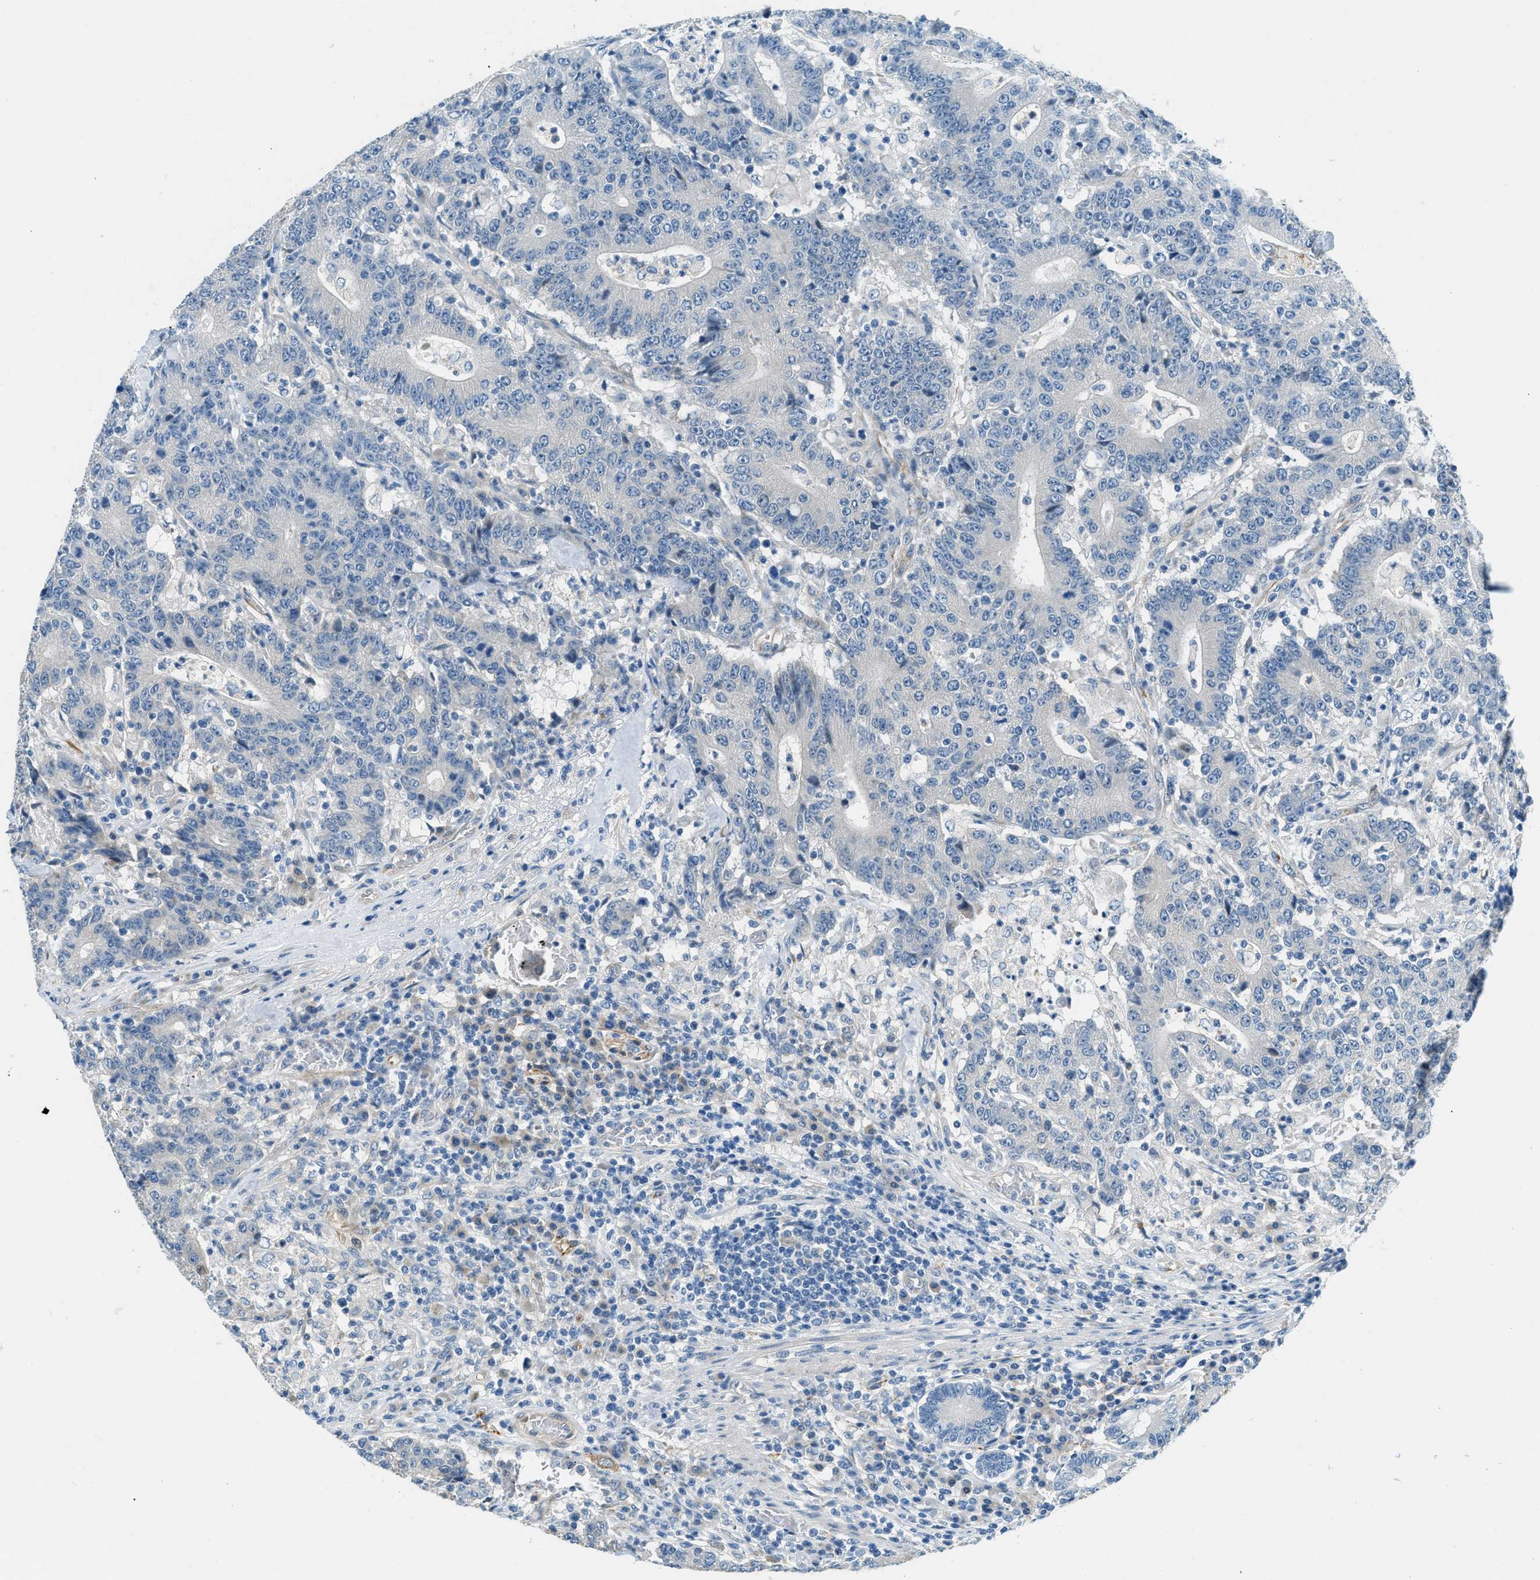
{"staining": {"intensity": "negative", "quantity": "none", "location": "none"}, "tissue": "colorectal cancer", "cell_type": "Tumor cells", "image_type": "cancer", "snomed": [{"axis": "morphology", "description": "Normal tissue, NOS"}, {"axis": "morphology", "description": "Adenocarcinoma, NOS"}, {"axis": "topography", "description": "Colon"}], "caption": "A high-resolution image shows IHC staining of colorectal cancer (adenocarcinoma), which demonstrates no significant staining in tumor cells.", "gene": "ZNF367", "patient": {"sex": "female", "age": 75}}